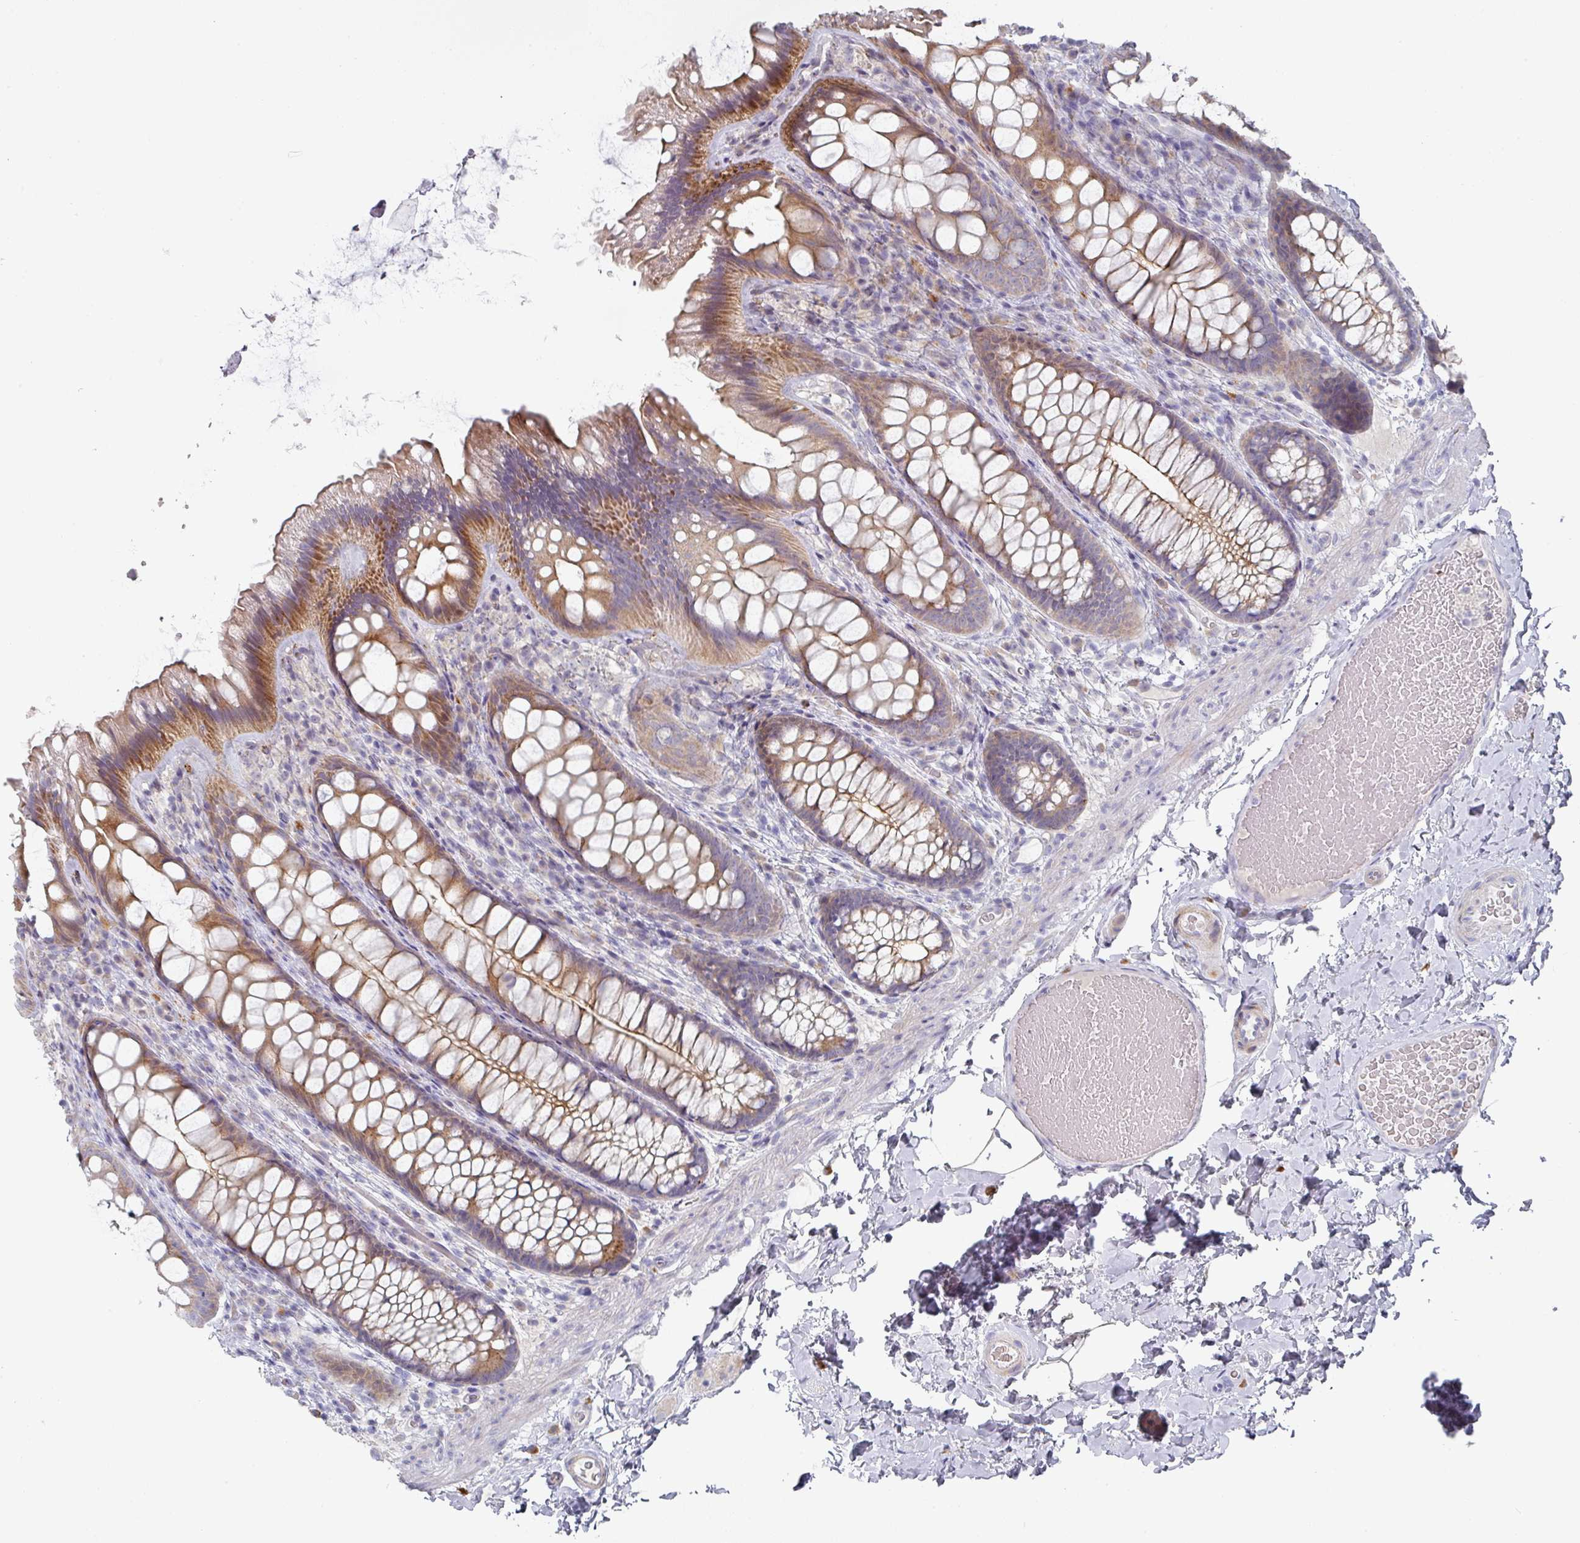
{"staining": {"intensity": "negative", "quantity": "none", "location": "none"}, "tissue": "colon", "cell_type": "Endothelial cells", "image_type": "normal", "snomed": [{"axis": "morphology", "description": "Normal tissue, NOS"}, {"axis": "topography", "description": "Colon"}], "caption": "An image of human colon is negative for staining in endothelial cells. (Immunohistochemistry (ihc), brightfield microscopy, high magnification).", "gene": "NT5C1A", "patient": {"sex": "male", "age": 46}}